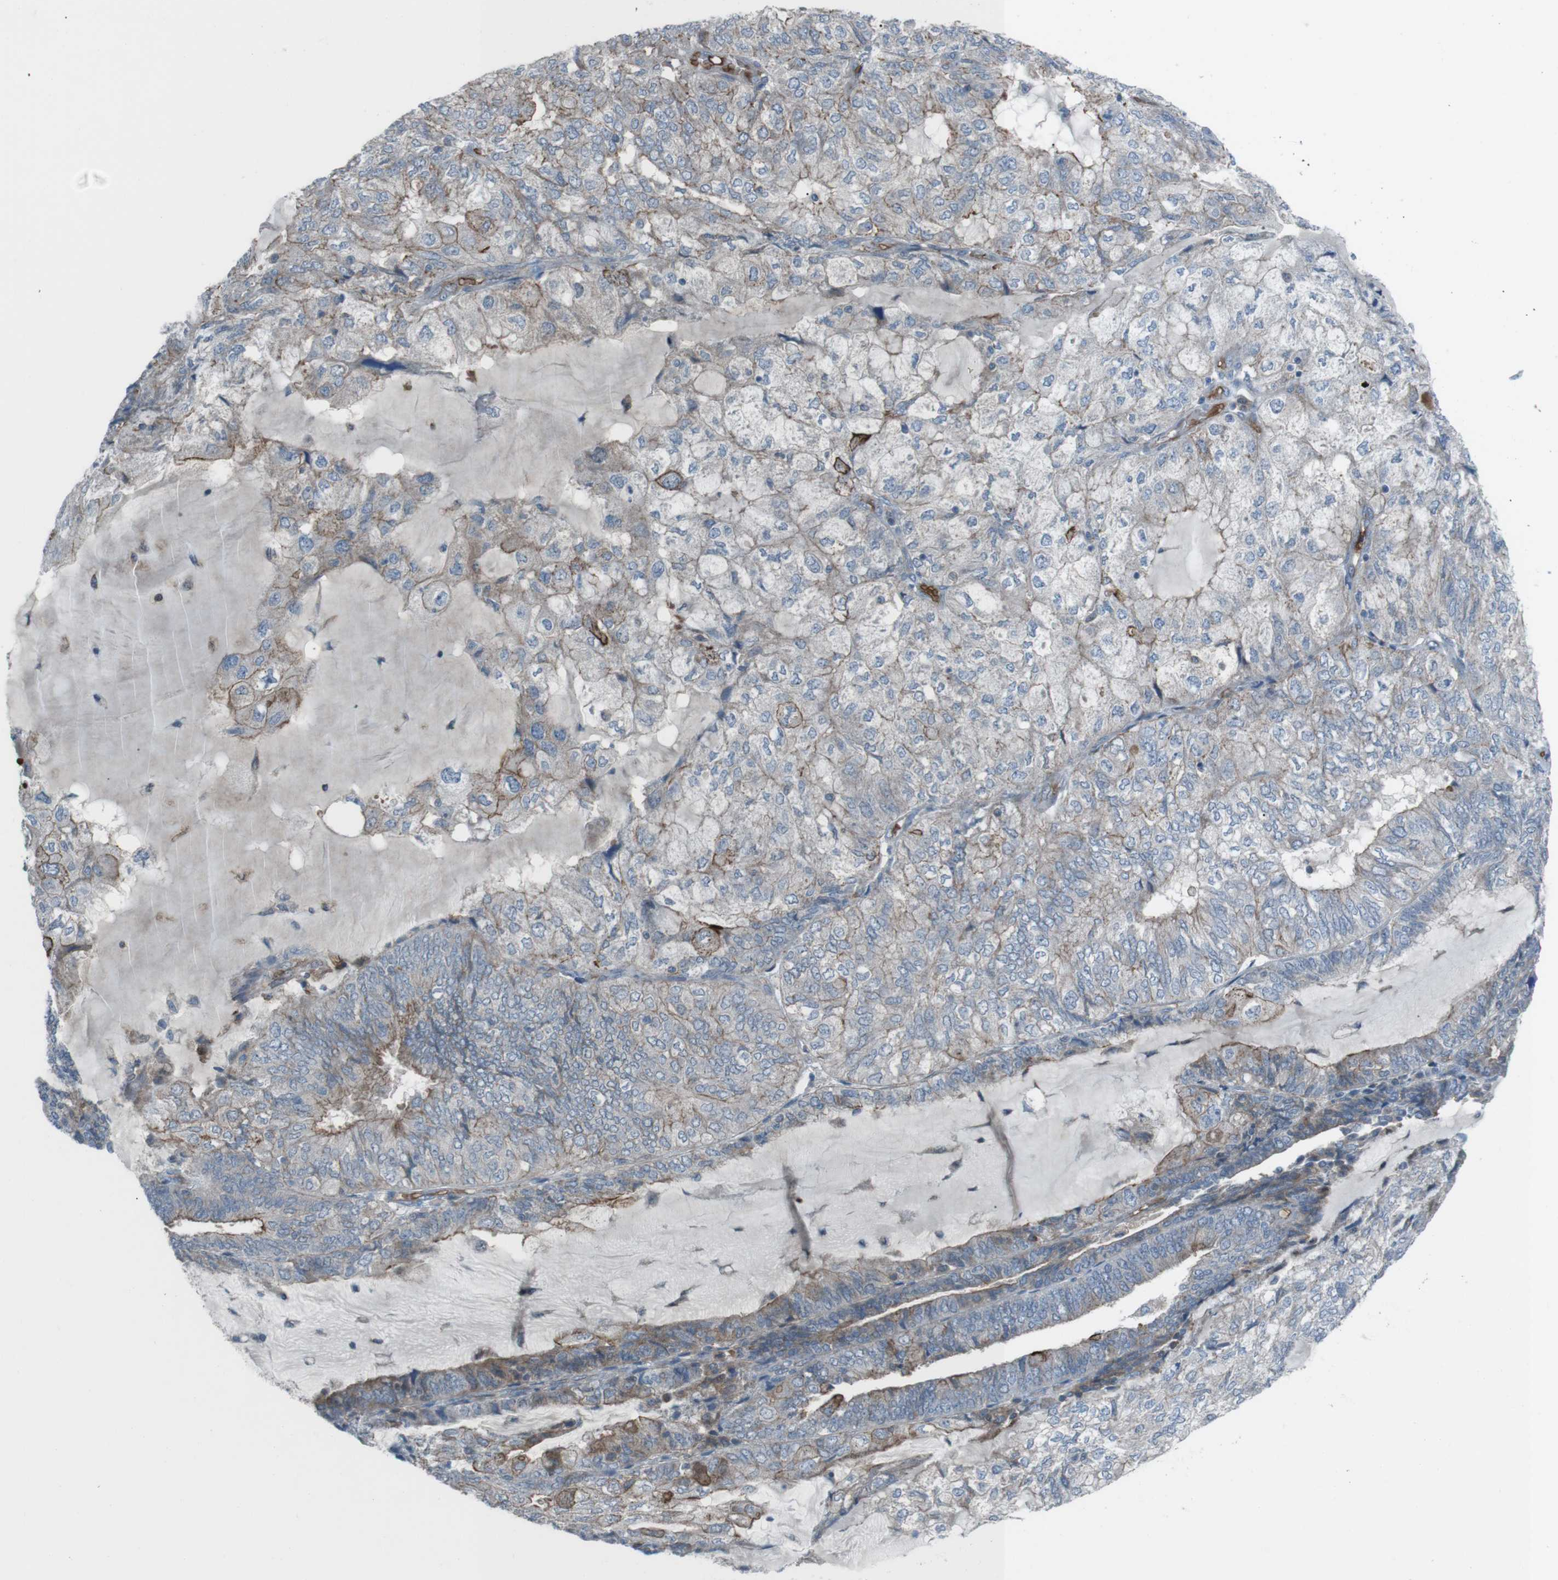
{"staining": {"intensity": "weak", "quantity": "25%-75%", "location": "cytoplasmic/membranous"}, "tissue": "endometrial cancer", "cell_type": "Tumor cells", "image_type": "cancer", "snomed": [{"axis": "morphology", "description": "Adenocarcinoma, NOS"}, {"axis": "topography", "description": "Endometrium"}], "caption": "Immunohistochemical staining of human endometrial cancer (adenocarcinoma) shows low levels of weak cytoplasmic/membranous protein staining in approximately 25%-75% of tumor cells. The staining was performed using DAB (3,3'-diaminobenzidine) to visualize the protein expression in brown, while the nuclei were stained in blue with hematoxylin (Magnification: 20x).", "gene": "SPTA1", "patient": {"sex": "female", "age": 81}}